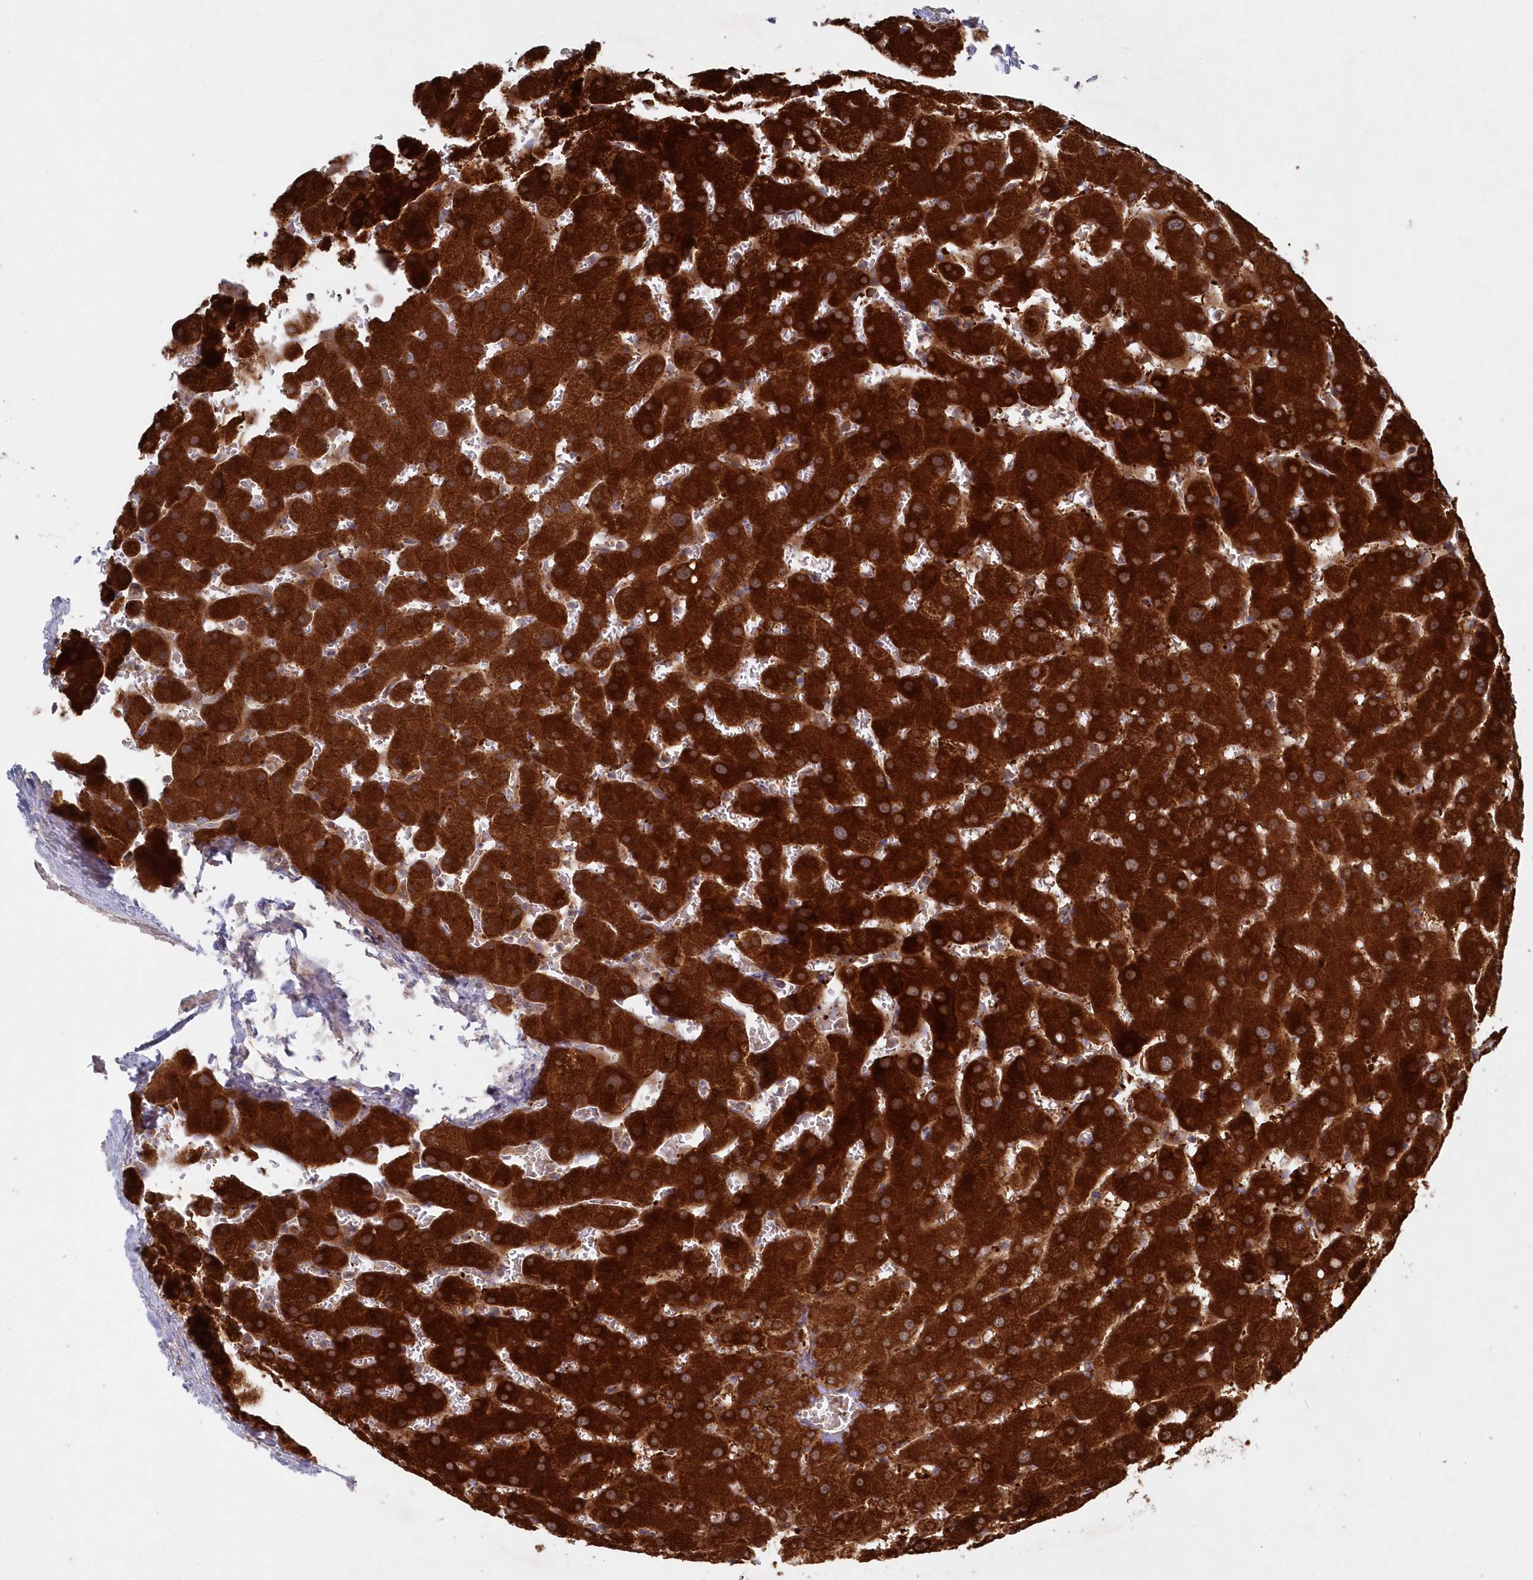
{"staining": {"intensity": "moderate", "quantity": ">75%", "location": "cytoplasmic/membranous"}, "tissue": "liver", "cell_type": "Cholangiocytes", "image_type": "normal", "snomed": [{"axis": "morphology", "description": "Normal tissue, NOS"}, {"axis": "topography", "description": "Liver"}], "caption": "A high-resolution histopathology image shows IHC staining of unremarkable liver, which shows moderate cytoplasmic/membranous expression in about >75% of cholangiocytes. Immunohistochemistry stains the protein of interest in brown and the nuclei are stained blue.", "gene": "ASNSD1", "patient": {"sex": "female", "age": 63}}